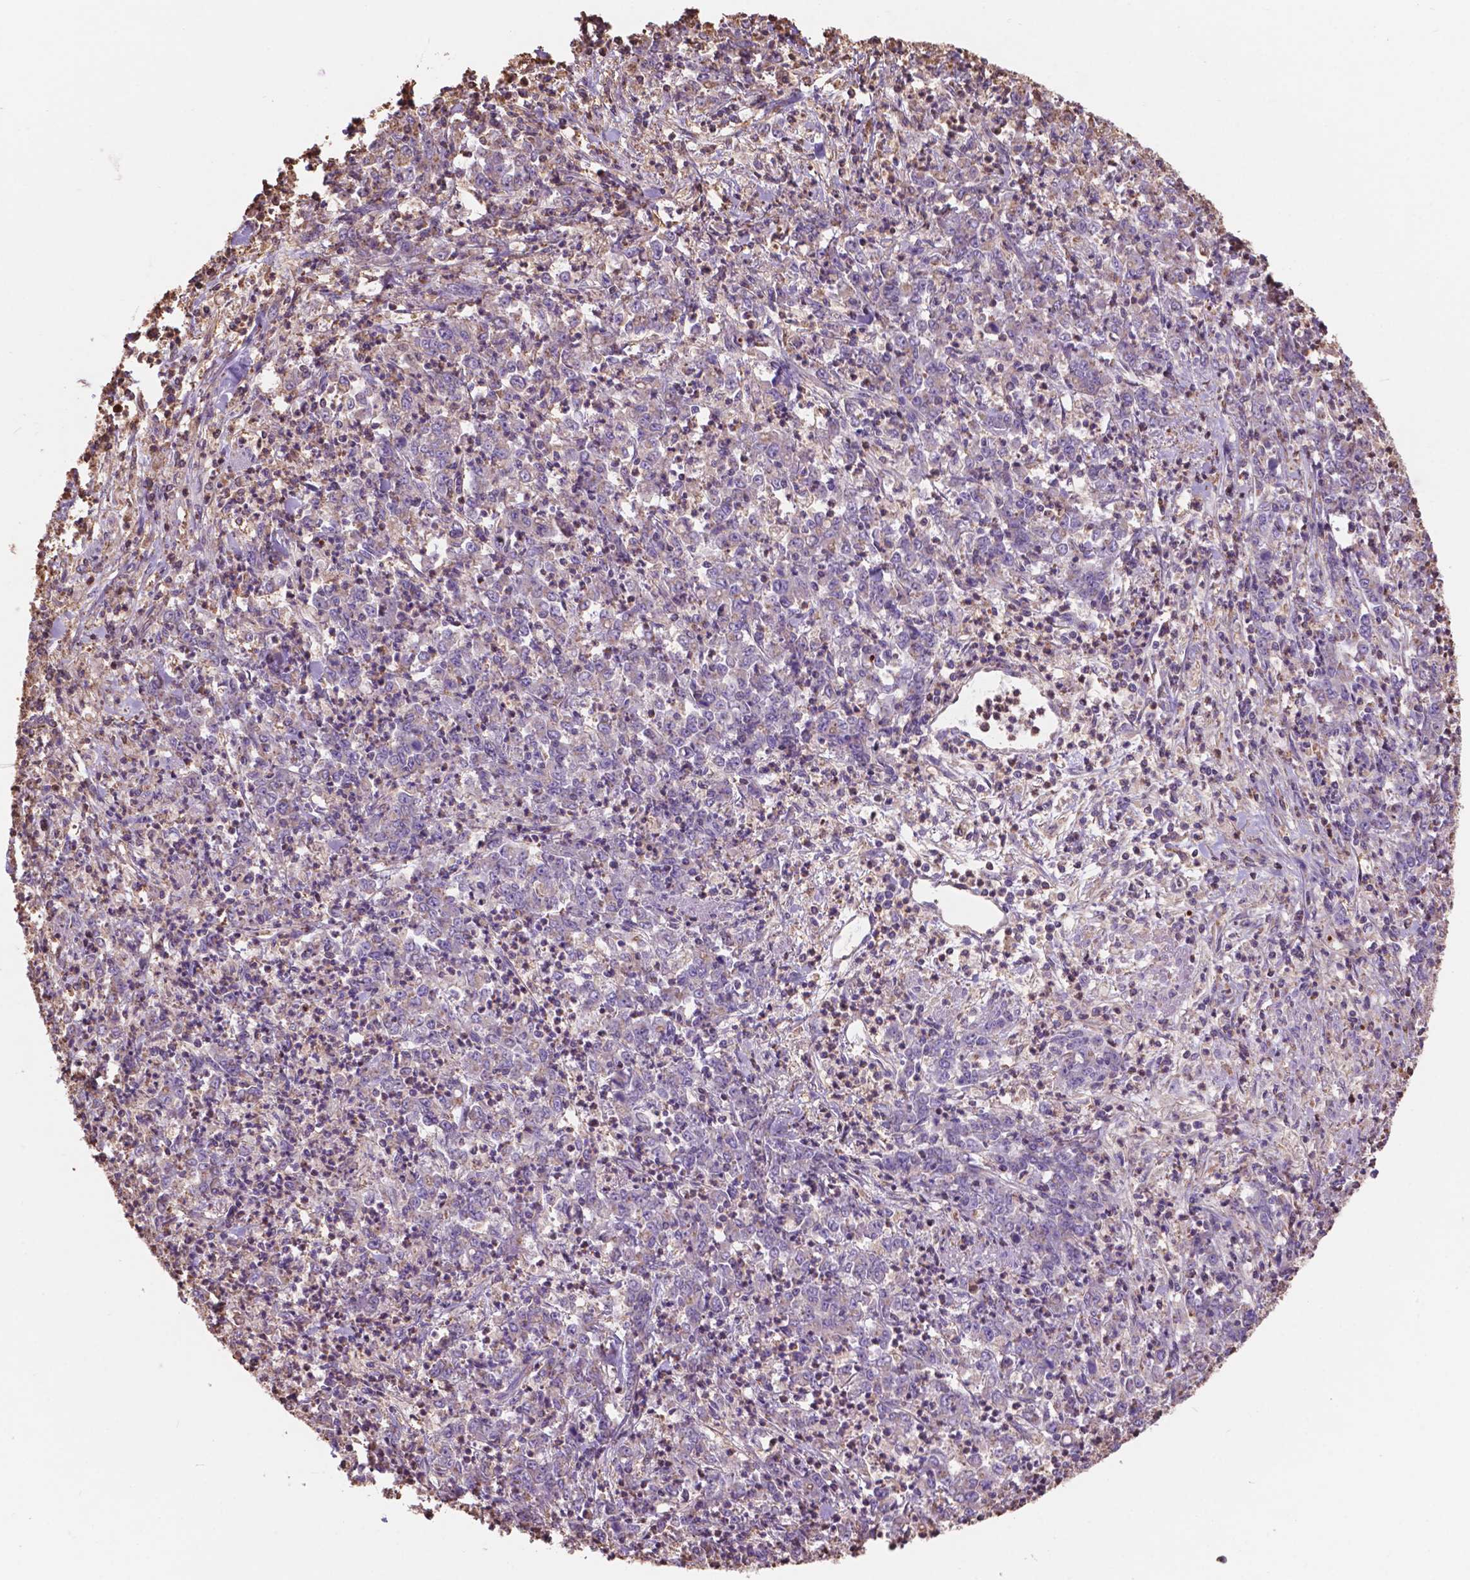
{"staining": {"intensity": "negative", "quantity": "none", "location": "none"}, "tissue": "stomach cancer", "cell_type": "Tumor cells", "image_type": "cancer", "snomed": [{"axis": "morphology", "description": "Adenocarcinoma, NOS"}, {"axis": "topography", "description": "Stomach, lower"}], "caption": "DAB (3,3'-diaminobenzidine) immunohistochemical staining of human stomach cancer reveals no significant positivity in tumor cells.", "gene": "NIPA2", "patient": {"sex": "female", "age": 71}}